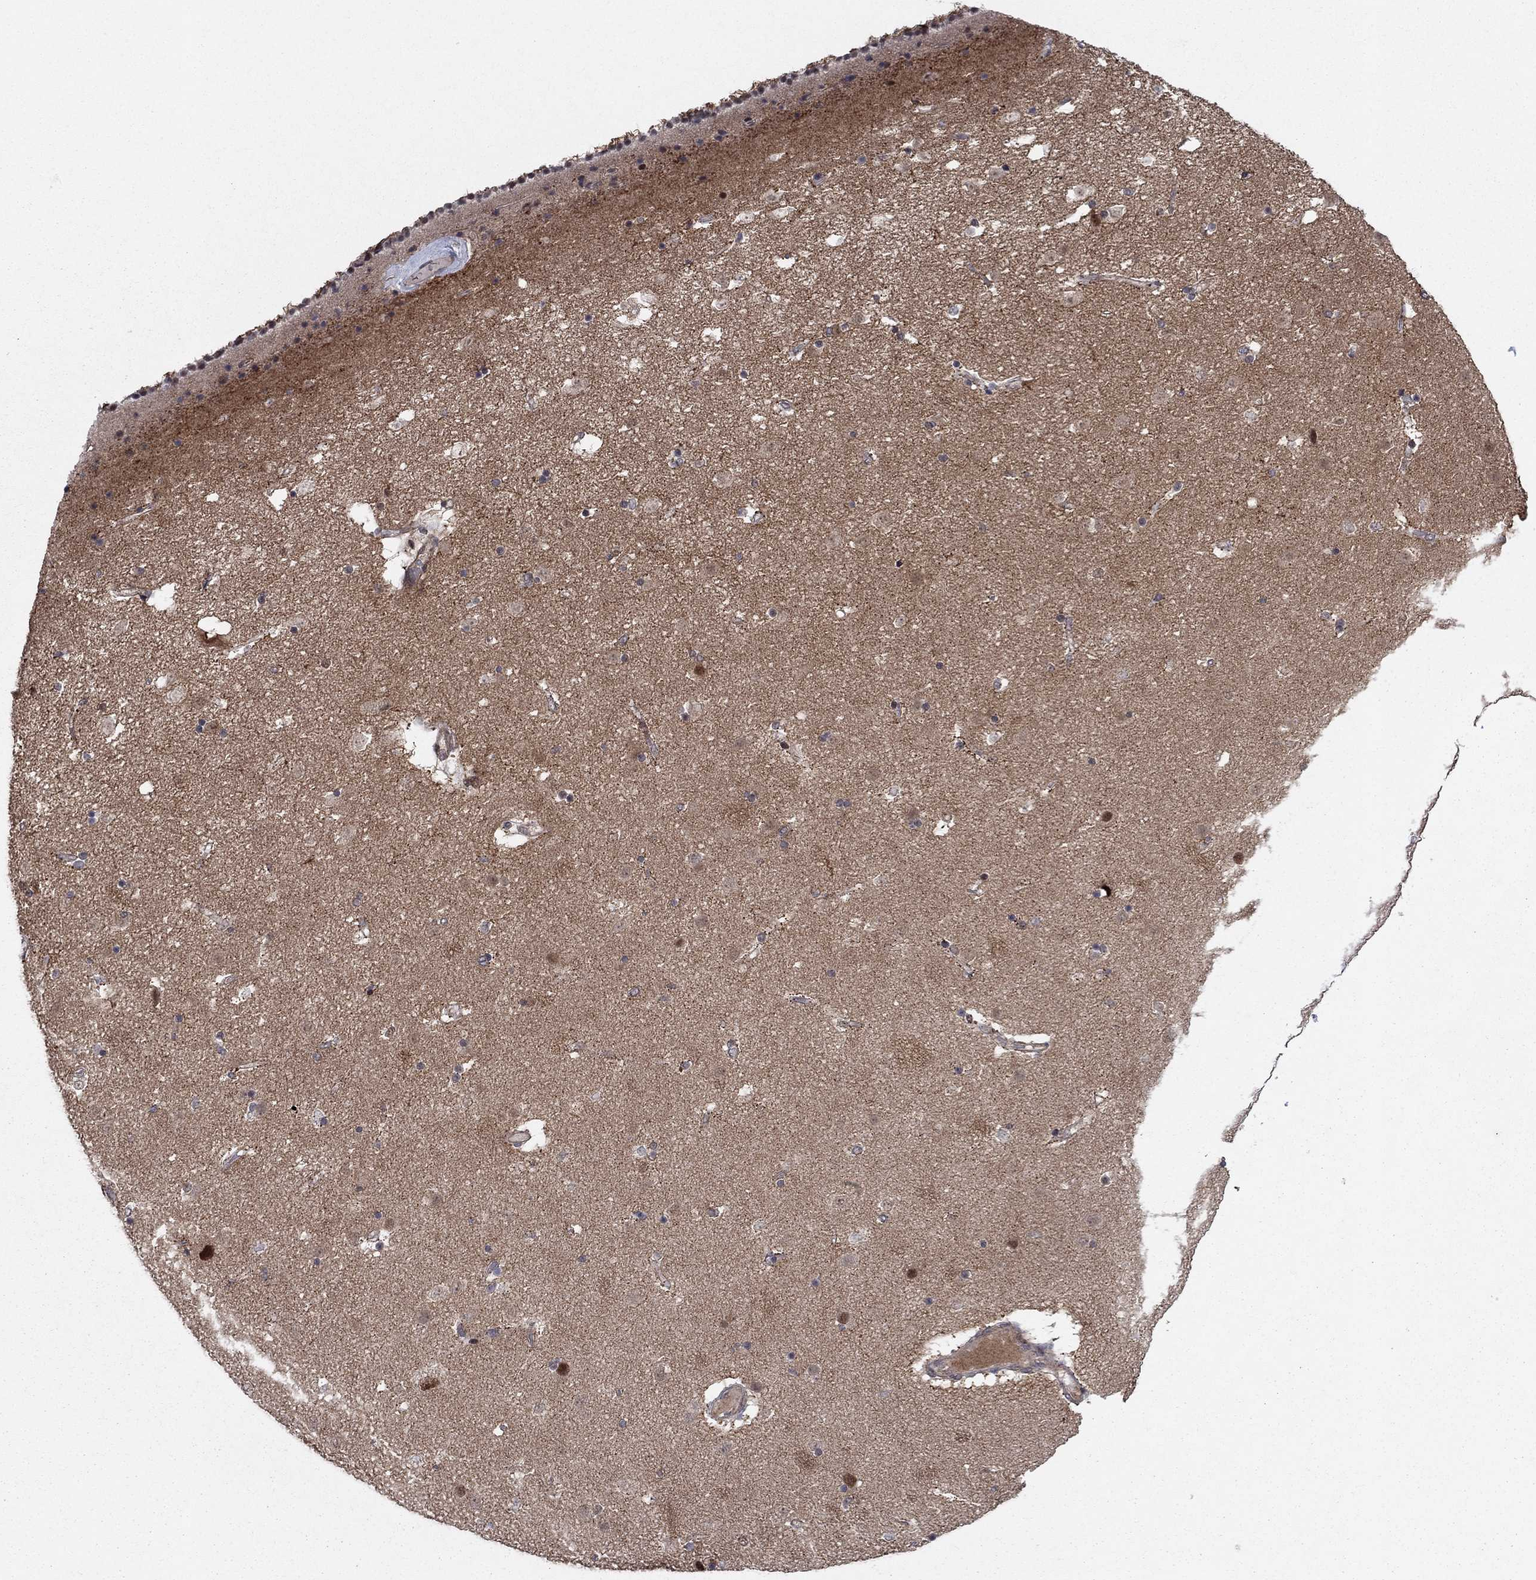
{"staining": {"intensity": "negative", "quantity": "none", "location": "none"}, "tissue": "caudate", "cell_type": "Glial cells", "image_type": "normal", "snomed": [{"axis": "morphology", "description": "Normal tissue, NOS"}, {"axis": "topography", "description": "Lateral ventricle wall"}], "caption": "Protein analysis of unremarkable caudate shows no significant positivity in glial cells. The staining is performed using DAB (3,3'-diaminobenzidine) brown chromogen with nuclei counter-stained in using hematoxylin.", "gene": "PSMC1", "patient": {"sex": "female", "age": 71}}